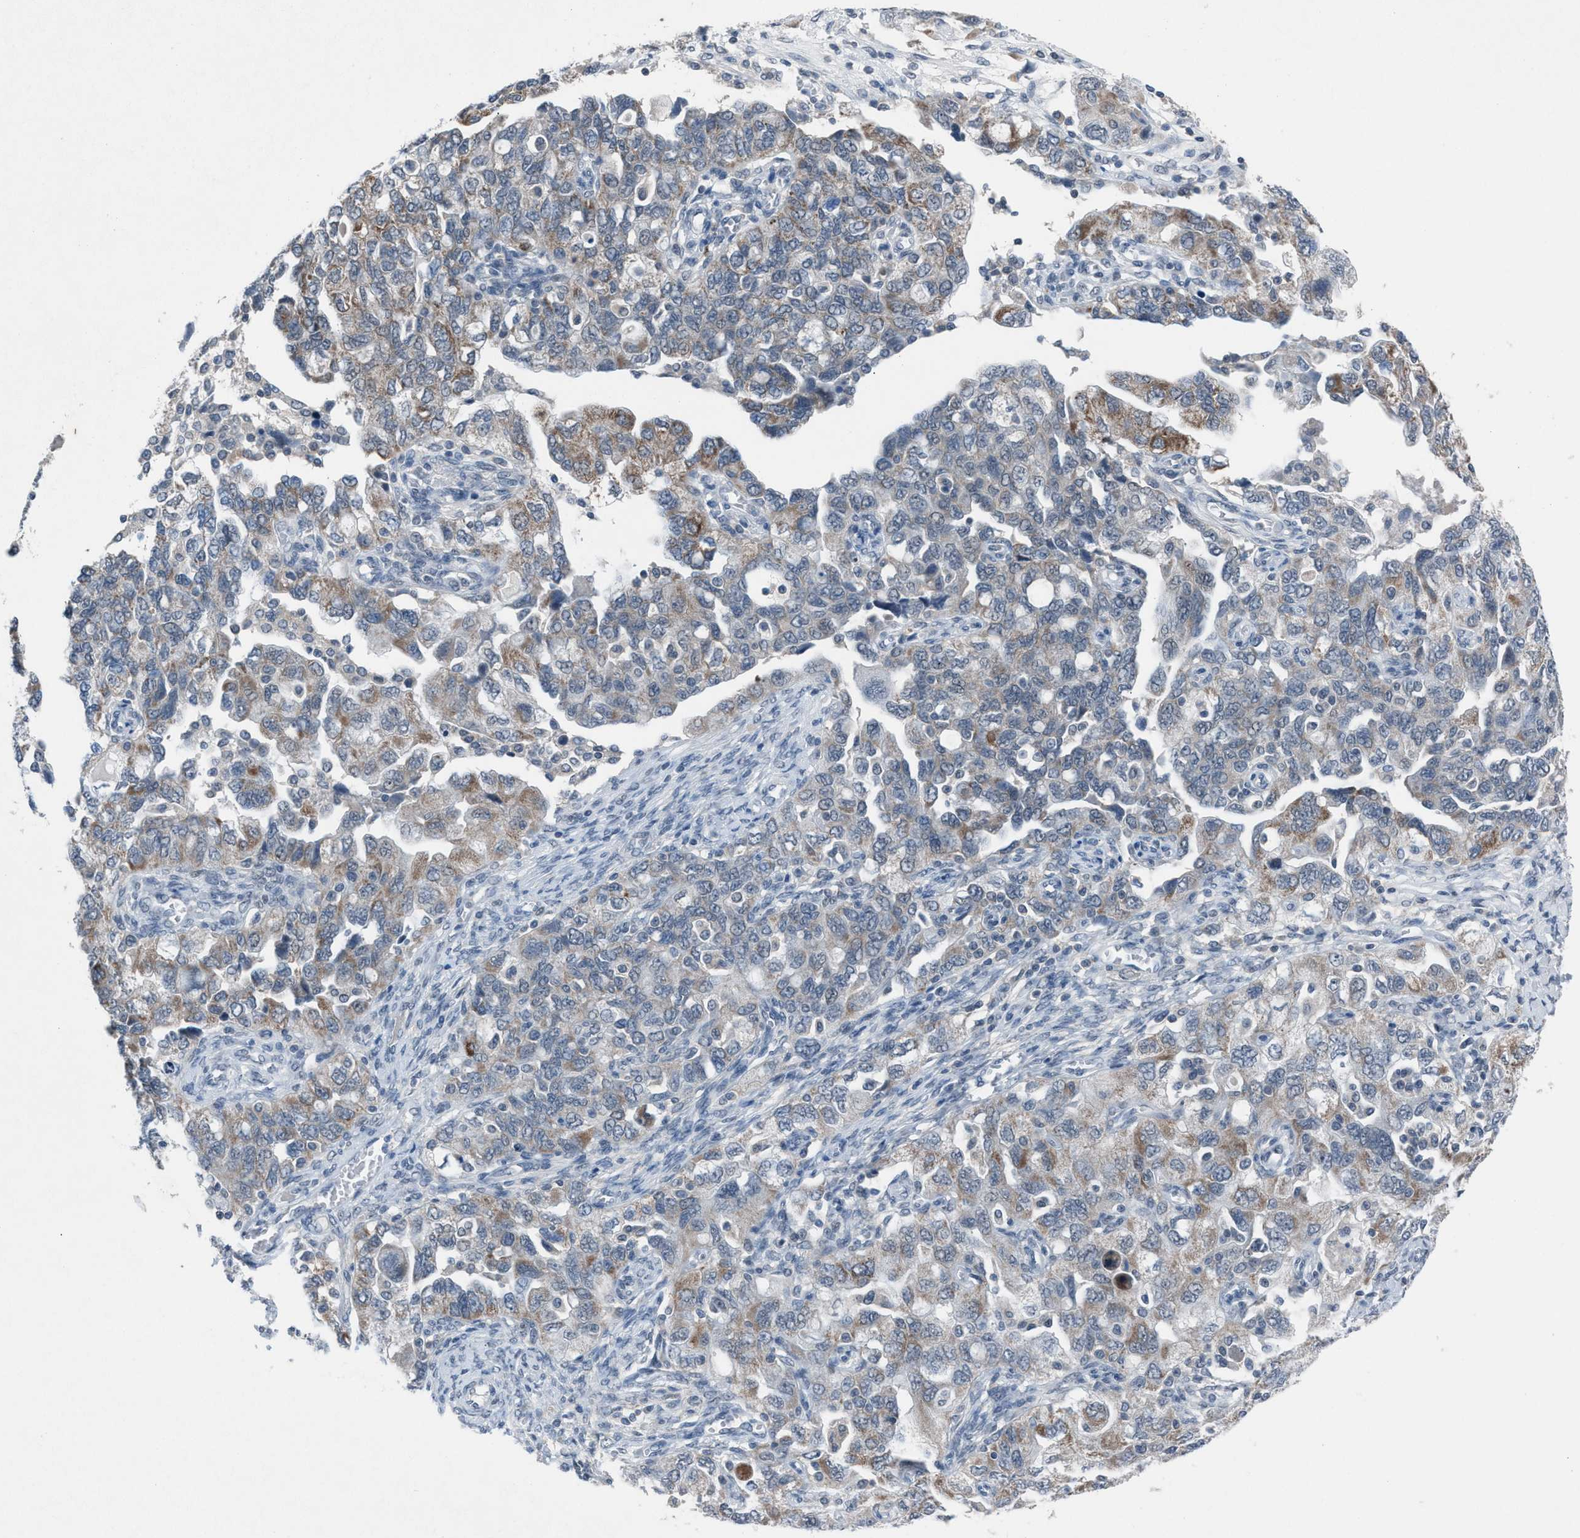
{"staining": {"intensity": "moderate", "quantity": "<25%", "location": "cytoplasmic/membranous"}, "tissue": "ovarian cancer", "cell_type": "Tumor cells", "image_type": "cancer", "snomed": [{"axis": "morphology", "description": "Carcinoma, NOS"}, {"axis": "morphology", "description": "Cystadenocarcinoma, serous, NOS"}, {"axis": "topography", "description": "Ovary"}], "caption": "Approximately <25% of tumor cells in ovarian serous cystadenocarcinoma display moderate cytoplasmic/membranous protein staining as visualized by brown immunohistochemical staining.", "gene": "ANAPC11", "patient": {"sex": "female", "age": 69}}